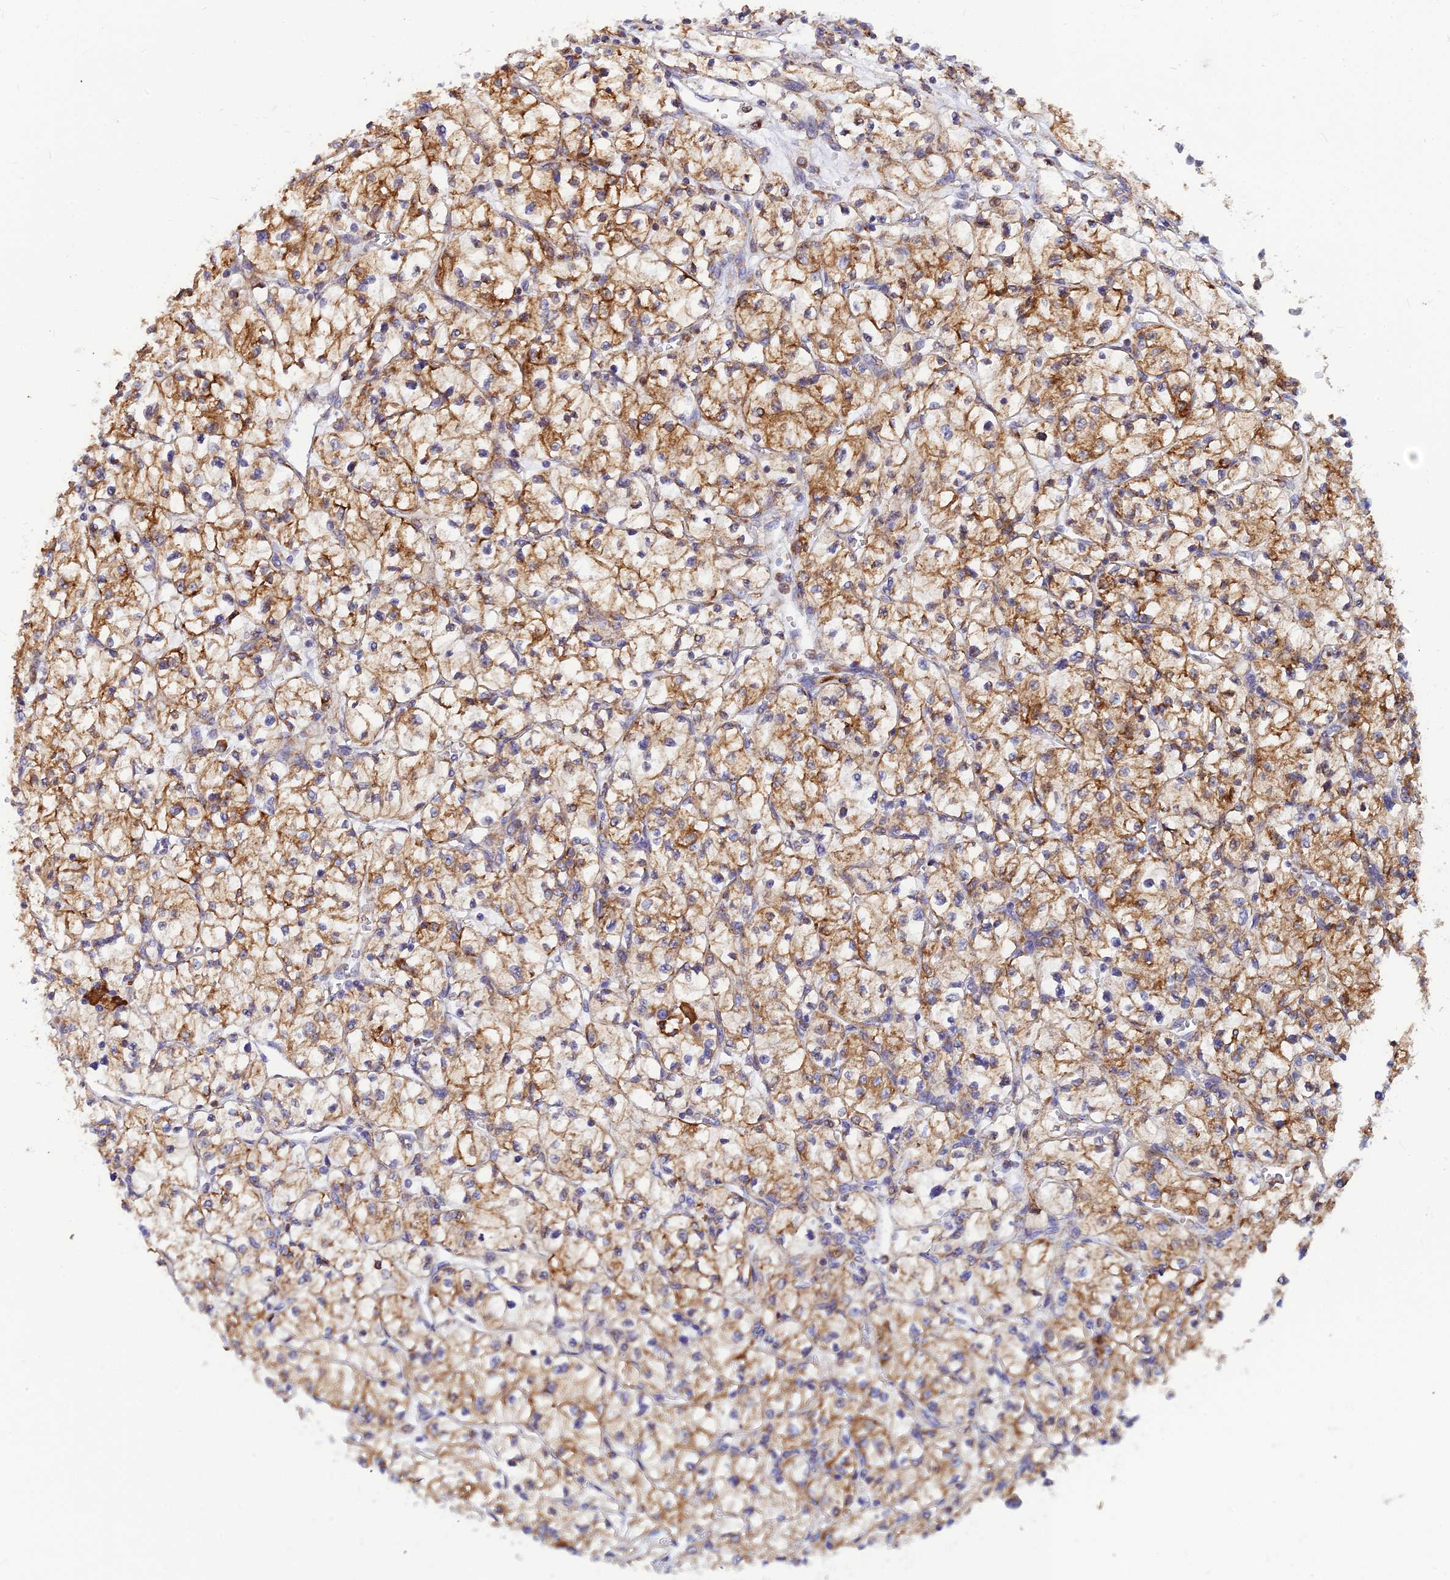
{"staining": {"intensity": "moderate", "quantity": ">75%", "location": "cytoplasmic/membranous"}, "tissue": "renal cancer", "cell_type": "Tumor cells", "image_type": "cancer", "snomed": [{"axis": "morphology", "description": "Adenocarcinoma, NOS"}, {"axis": "topography", "description": "Kidney"}], "caption": "Renal cancer stained with IHC displays moderate cytoplasmic/membranous staining in about >75% of tumor cells. (Stains: DAB (3,3'-diaminobenzidine) in brown, nuclei in blue, Microscopy: brightfield microscopy at high magnification).", "gene": "CCT6B", "patient": {"sex": "female", "age": 64}}